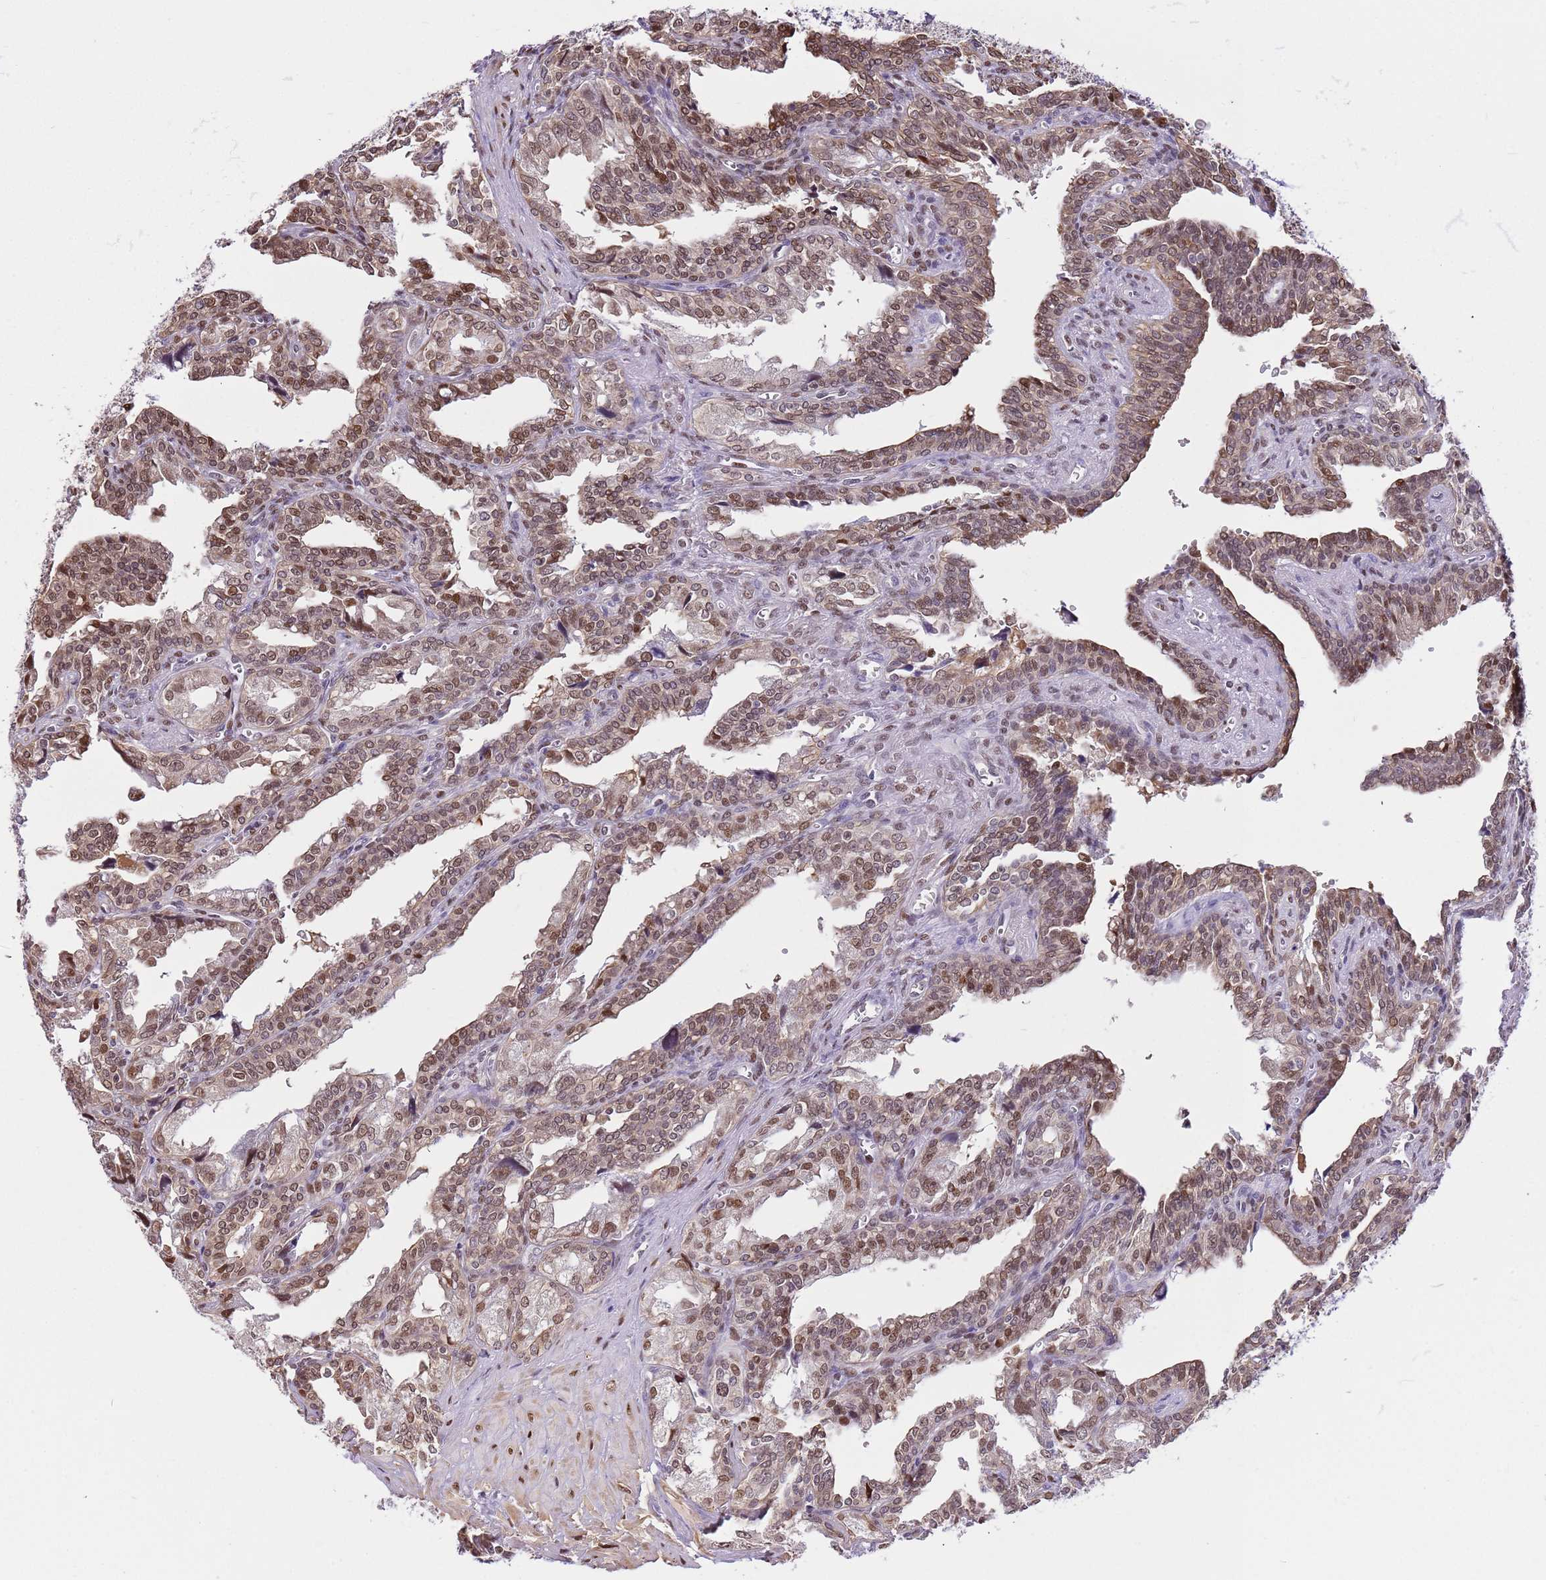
{"staining": {"intensity": "moderate", "quantity": ">75%", "location": "cytoplasmic/membranous,nuclear"}, "tissue": "seminal vesicle", "cell_type": "Glandular cells", "image_type": "normal", "snomed": [{"axis": "morphology", "description": "Normal tissue, NOS"}, {"axis": "topography", "description": "Seminal veicle"}], "caption": "Protein expression analysis of unremarkable seminal vesicle displays moderate cytoplasmic/membranous,nuclear positivity in about >75% of glandular cells.", "gene": "RFK", "patient": {"sex": "male", "age": 67}}